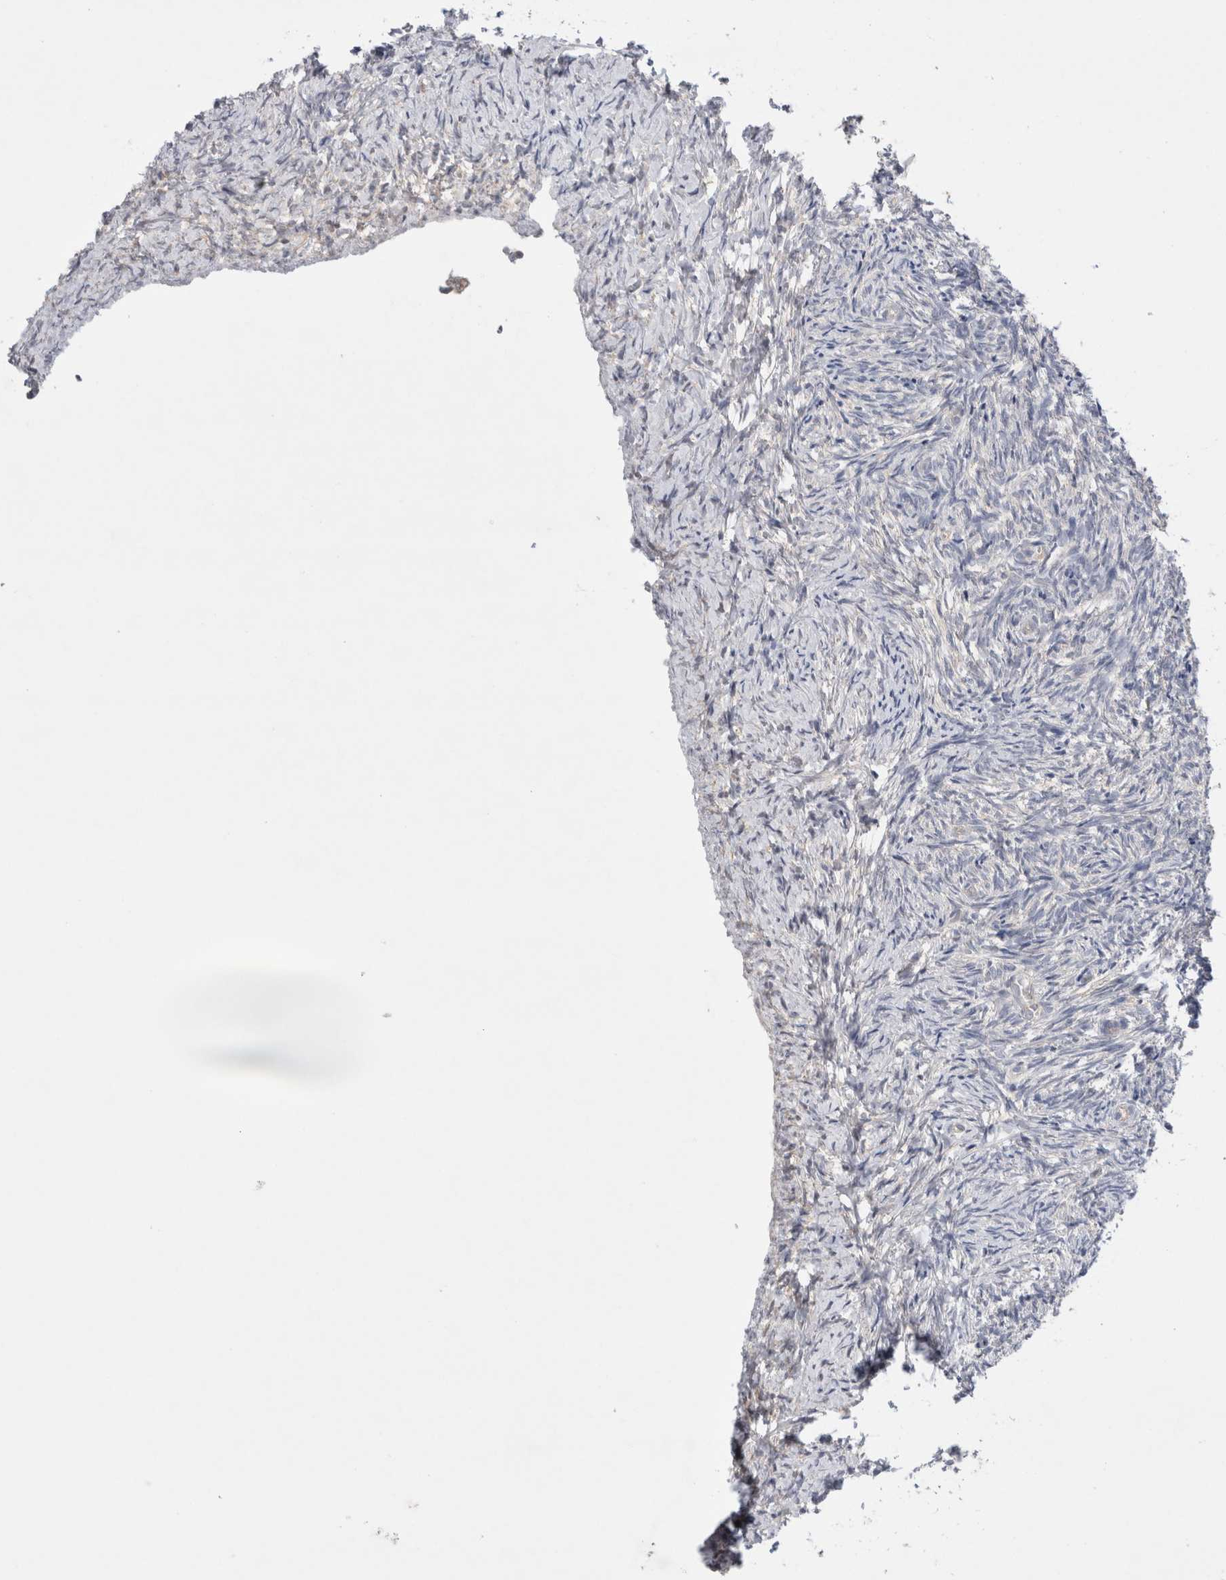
{"staining": {"intensity": "moderate", "quantity": ">75%", "location": "cytoplasmic/membranous"}, "tissue": "ovary", "cell_type": "Follicle cells", "image_type": "normal", "snomed": [{"axis": "morphology", "description": "Normal tissue, NOS"}, {"axis": "topography", "description": "Ovary"}], "caption": "Immunohistochemistry image of unremarkable ovary stained for a protein (brown), which reveals medium levels of moderate cytoplasmic/membranous staining in approximately >75% of follicle cells.", "gene": "WIPF2", "patient": {"sex": "female", "age": 41}}